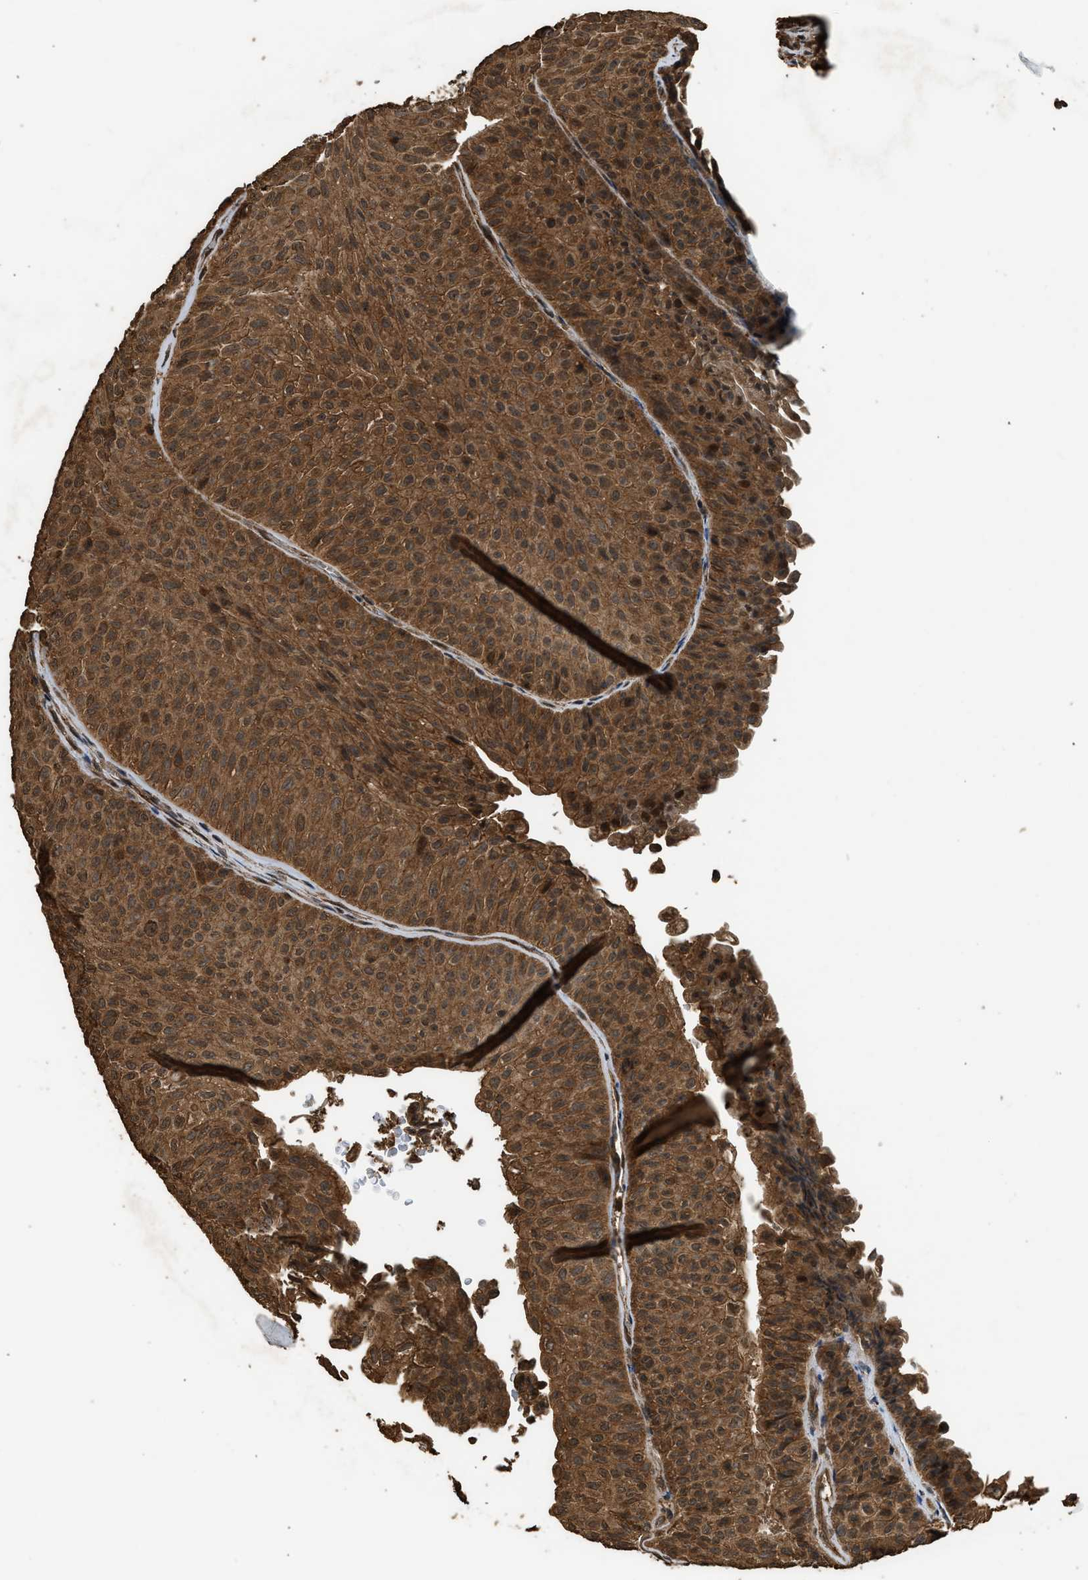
{"staining": {"intensity": "strong", "quantity": ">75%", "location": "cytoplasmic/membranous"}, "tissue": "urothelial cancer", "cell_type": "Tumor cells", "image_type": "cancer", "snomed": [{"axis": "morphology", "description": "Urothelial carcinoma, Low grade"}, {"axis": "topography", "description": "Urinary bladder"}], "caption": "A micrograph showing strong cytoplasmic/membranous expression in approximately >75% of tumor cells in urothelial carcinoma (low-grade), as visualized by brown immunohistochemical staining.", "gene": "MYBL2", "patient": {"sex": "male", "age": 78}}